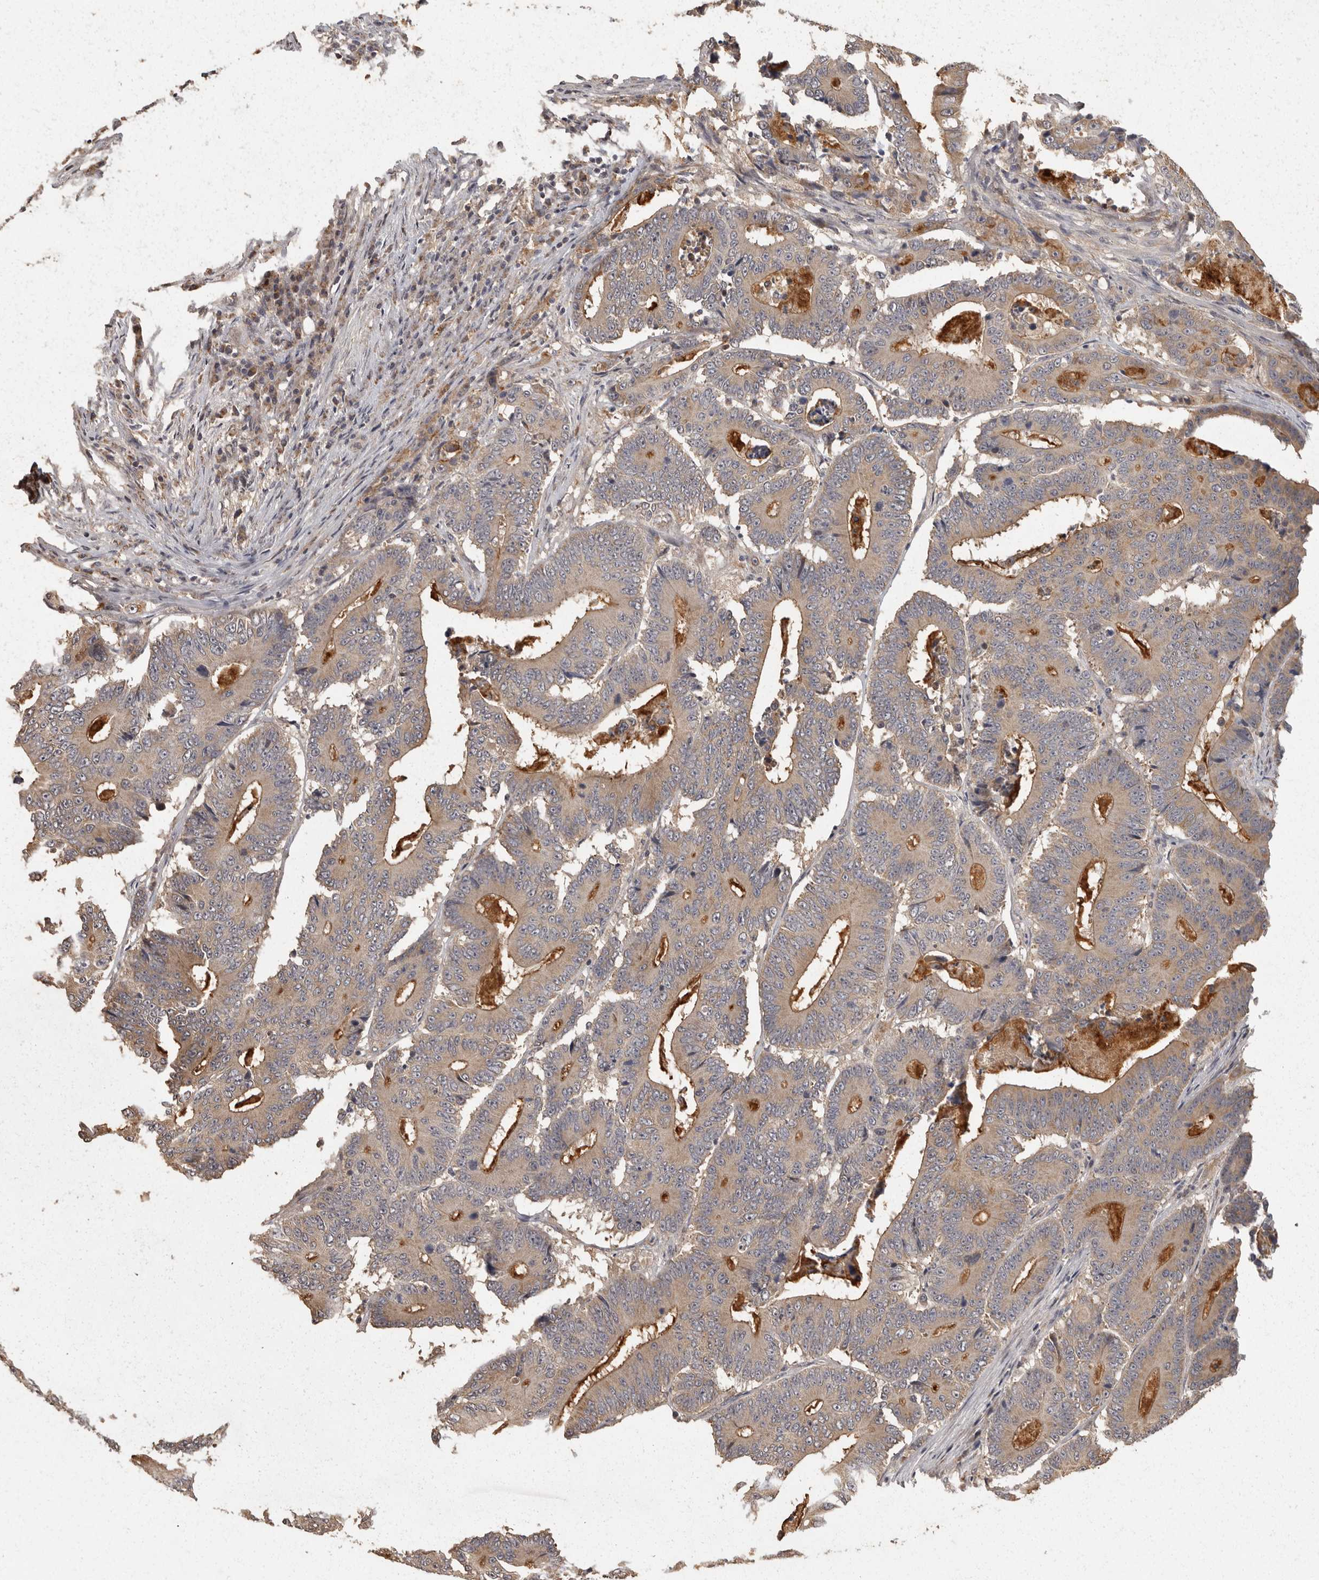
{"staining": {"intensity": "weak", "quantity": ">75%", "location": "cytoplasmic/membranous"}, "tissue": "colorectal cancer", "cell_type": "Tumor cells", "image_type": "cancer", "snomed": [{"axis": "morphology", "description": "Adenocarcinoma, NOS"}, {"axis": "topography", "description": "Colon"}], "caption": "Tumor cells show weak cytoplasmic/membranous expression in about >75% of cells in colorectal cancer.", "gene": "BAIAP2", "patient": {"sex": "male", "age": 83}}